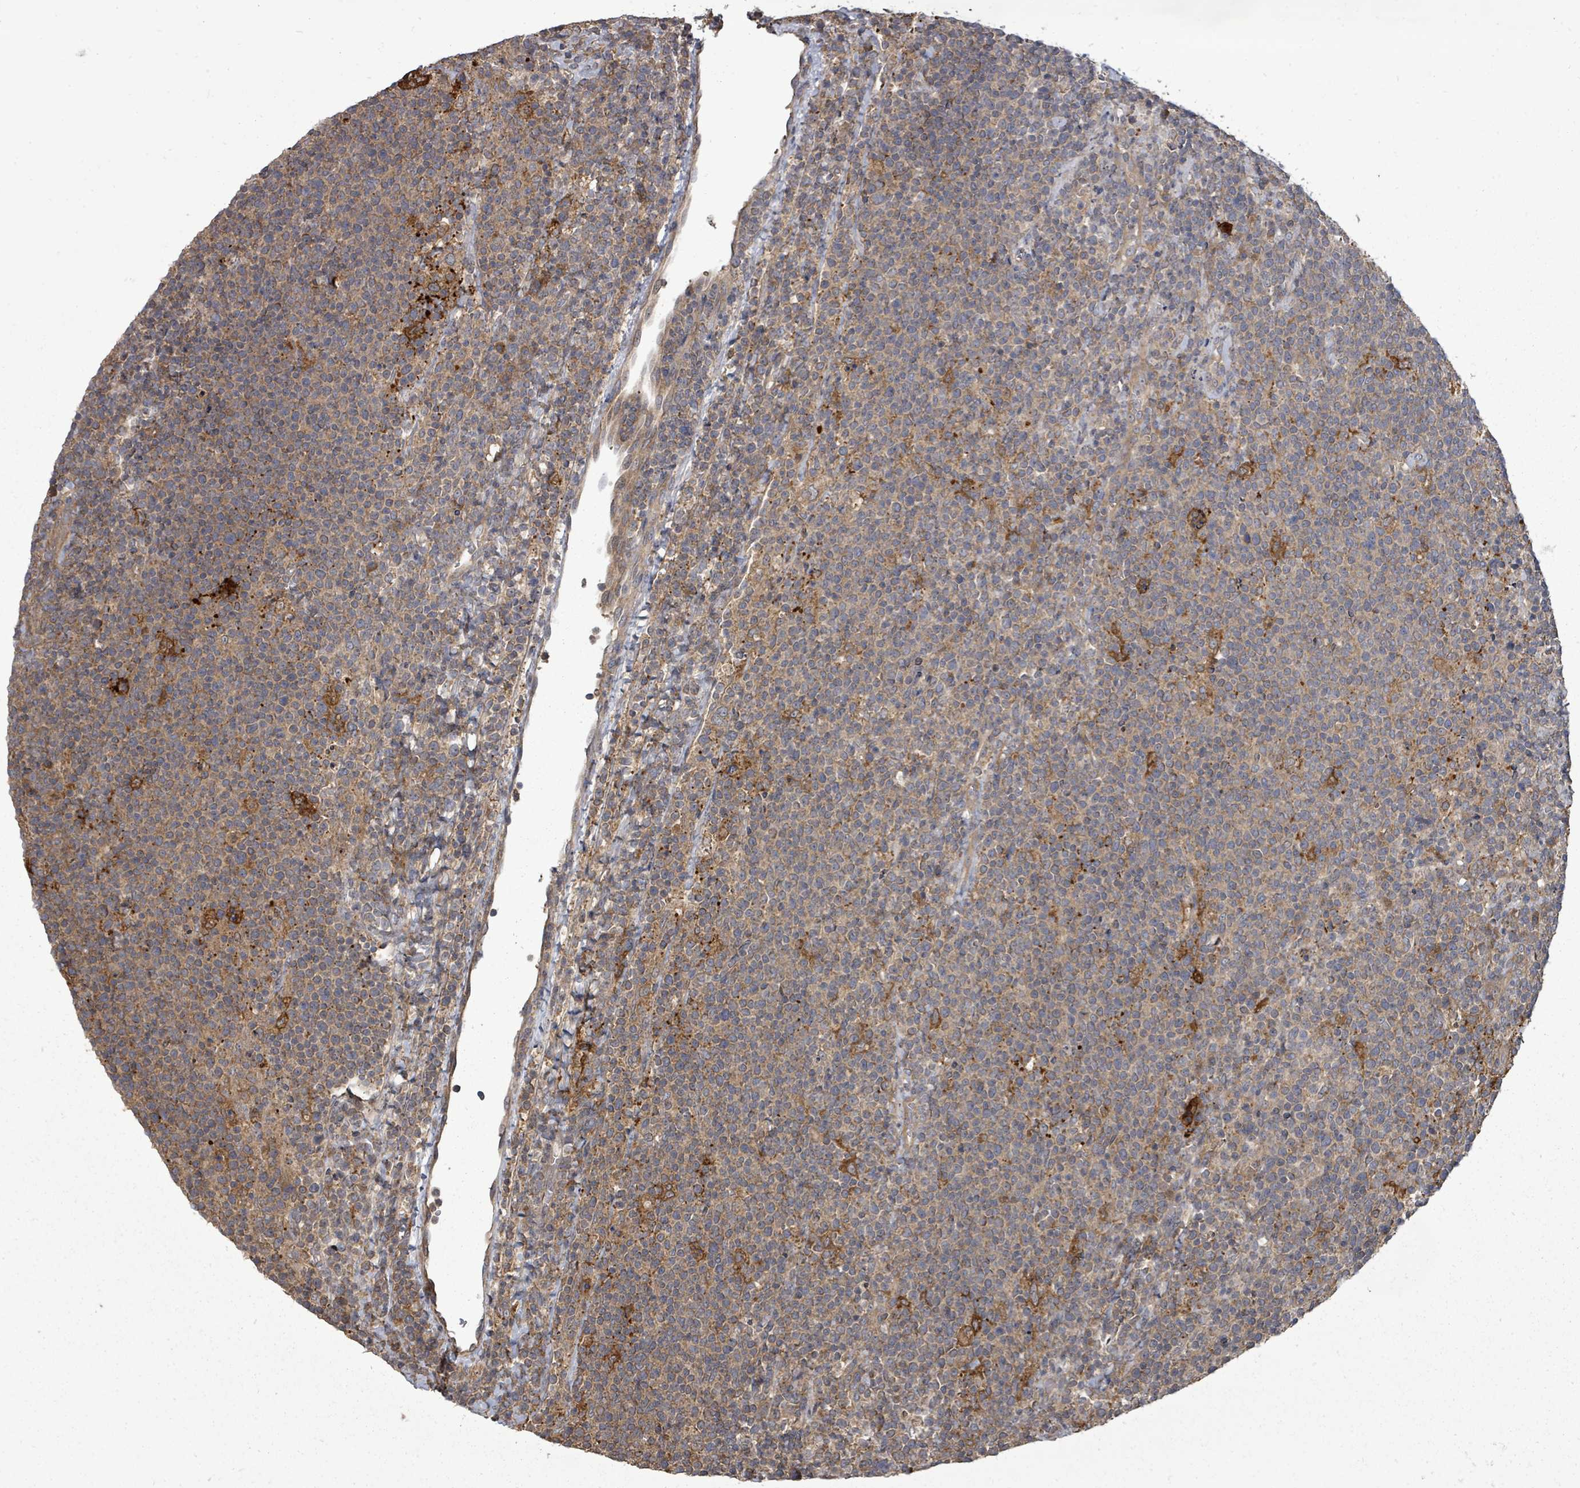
{"staining": {"intensity": "weak", "quantity": "25%-75%", "location": "cytoplasmic/membranous"}, "tissue": "lymphoma", "cell_type": "Tumor cells", "image_type": "cancer", "snomed": [{"axis": "morphology", "description": "Malignant lymphoma, non-Hodgkin's type, High grade"}, {"axis": "topography", "description": "Lymph node"}], "caption": "Human malignant lymphoma, non-Hodgkin's type (high-grade) stained with a protein marker shows weak staining in tumor cells.", "gene": "EIF3C", "patient": {"sex": "male", "age": 61}}